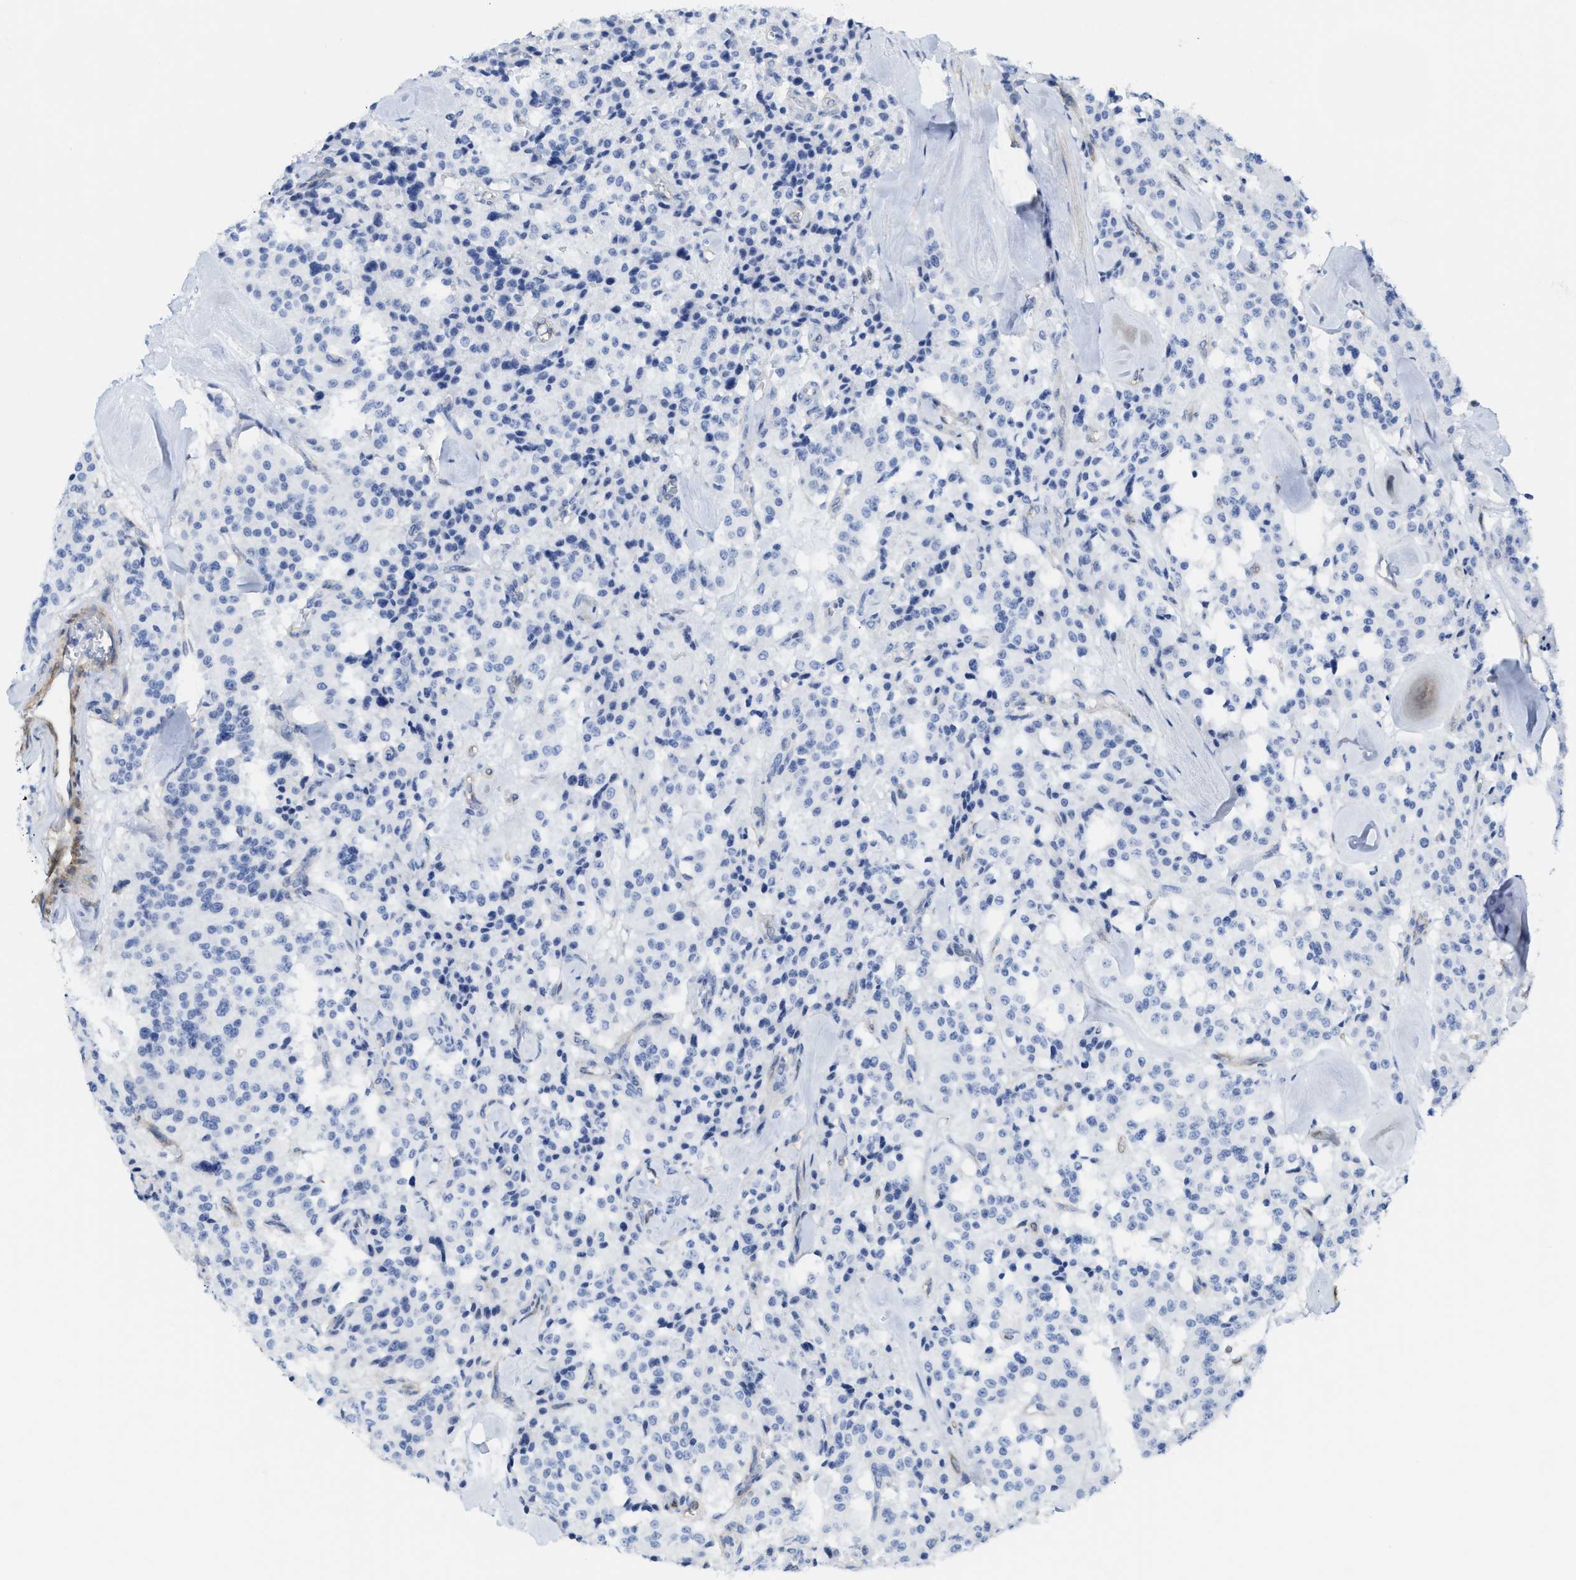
{"staining": {"intensity": "negative", "quantity": "none", "location": "none"}, "tissue": "carcinoid", "cell_type": "Tumor cells", "image_type": "cancer", "snomed": [{"axis": "morphology", "description": "Carcinoid, malignant, NOS"}, {"axis": "topography", "description": "Lung"}], "caption": "Protein analysis of carcinoid demonstrates no significant positivity in tumor cells.", "gene": "TUB", "patient": {"sex": "male", "age": 30}}